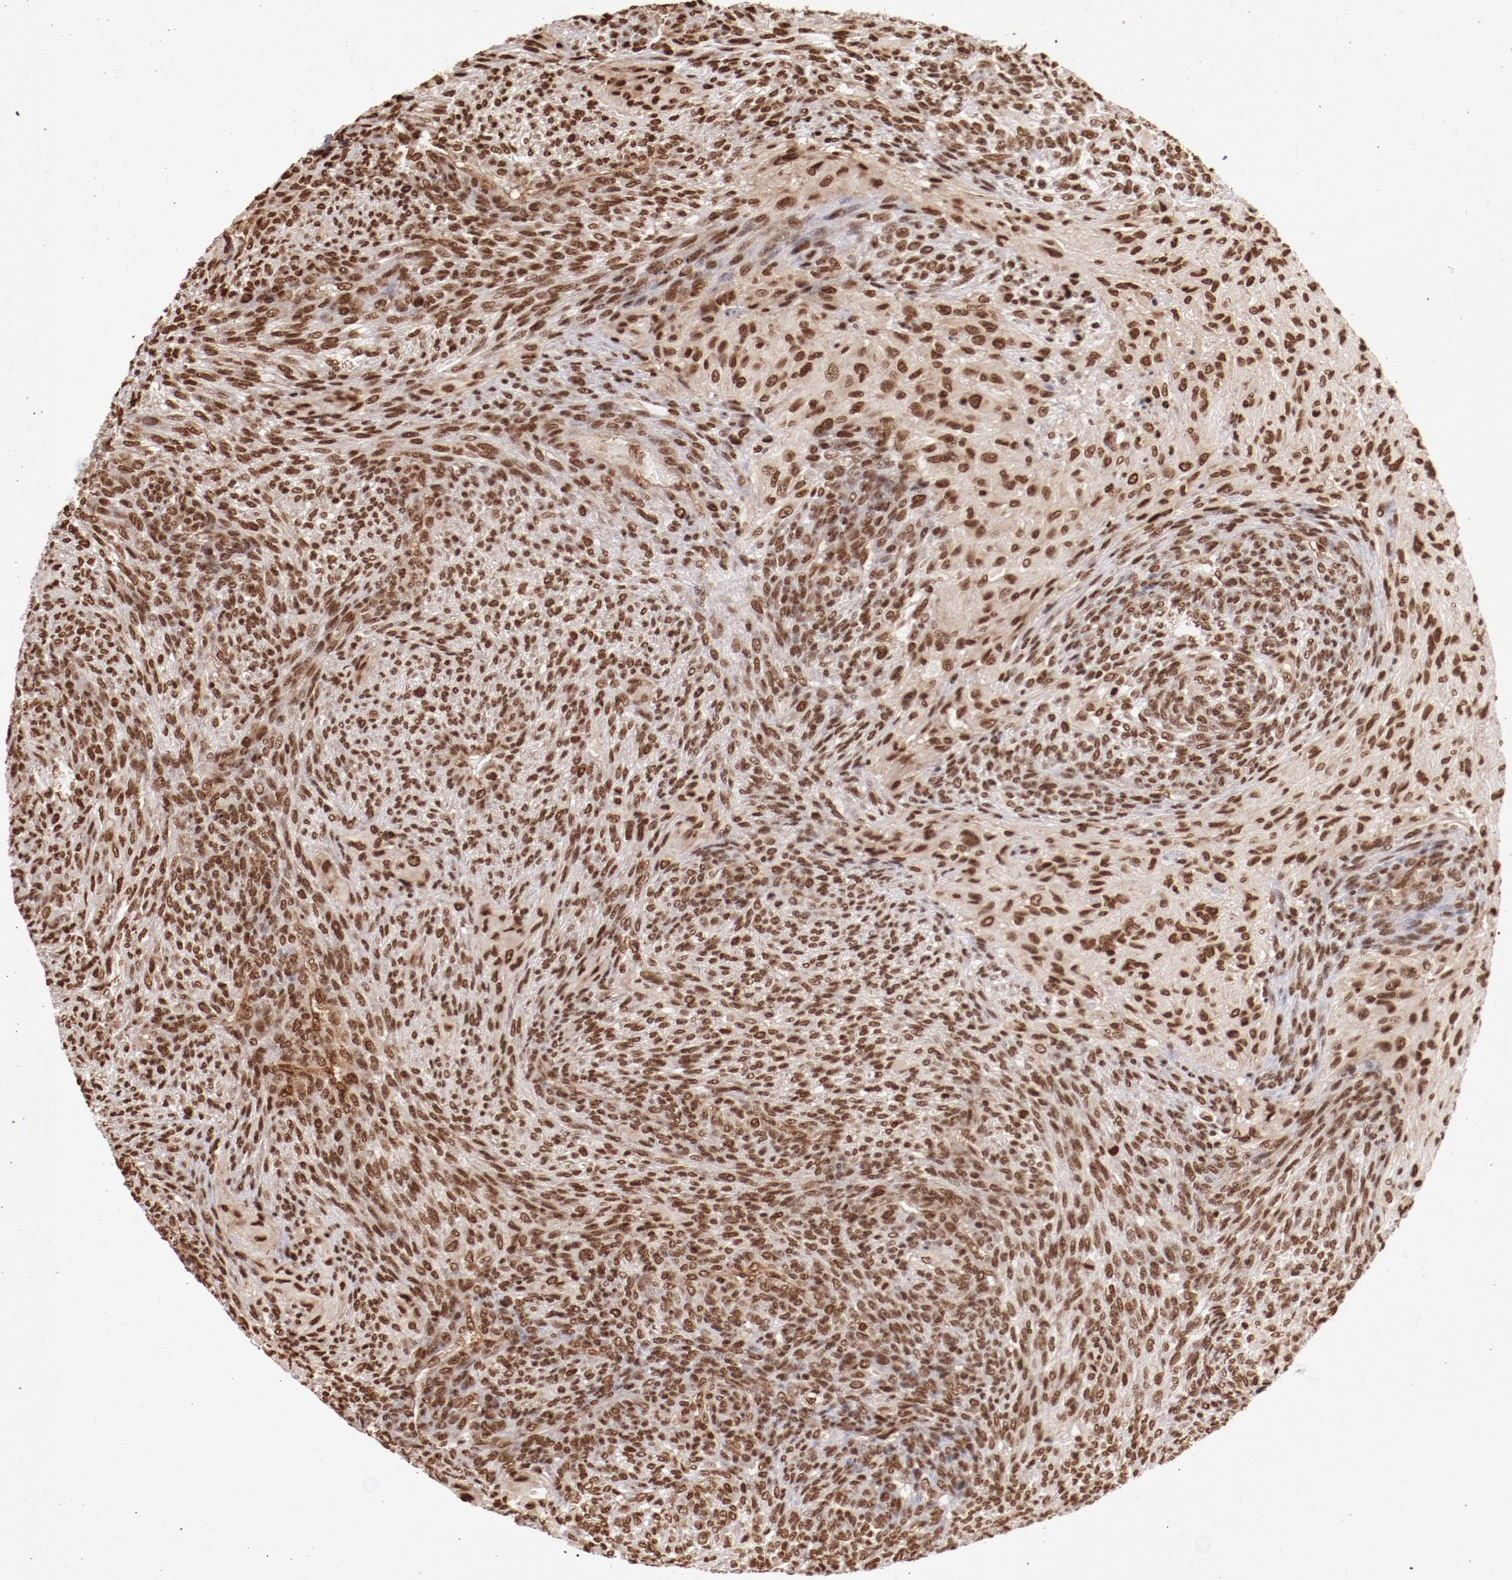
{"staining": {"intensity": "moderate", "quantity": ">75%", "location": "nuclear"}, "tissue": "glioma", "cell_type": "Tumor cells", "image_type": "cancer", "snomed": [{"axis": "morphology", "description": "Glioma, malignant, High grade"}, {"axis": "topography", "description": "Cerebral cortex"}], "caption": "A brown stain shows moderate nuclear positivity of a protein in glioma tumor cells.", "gene": "ABL2", "patient": {"sex": "female", "age": 55}}